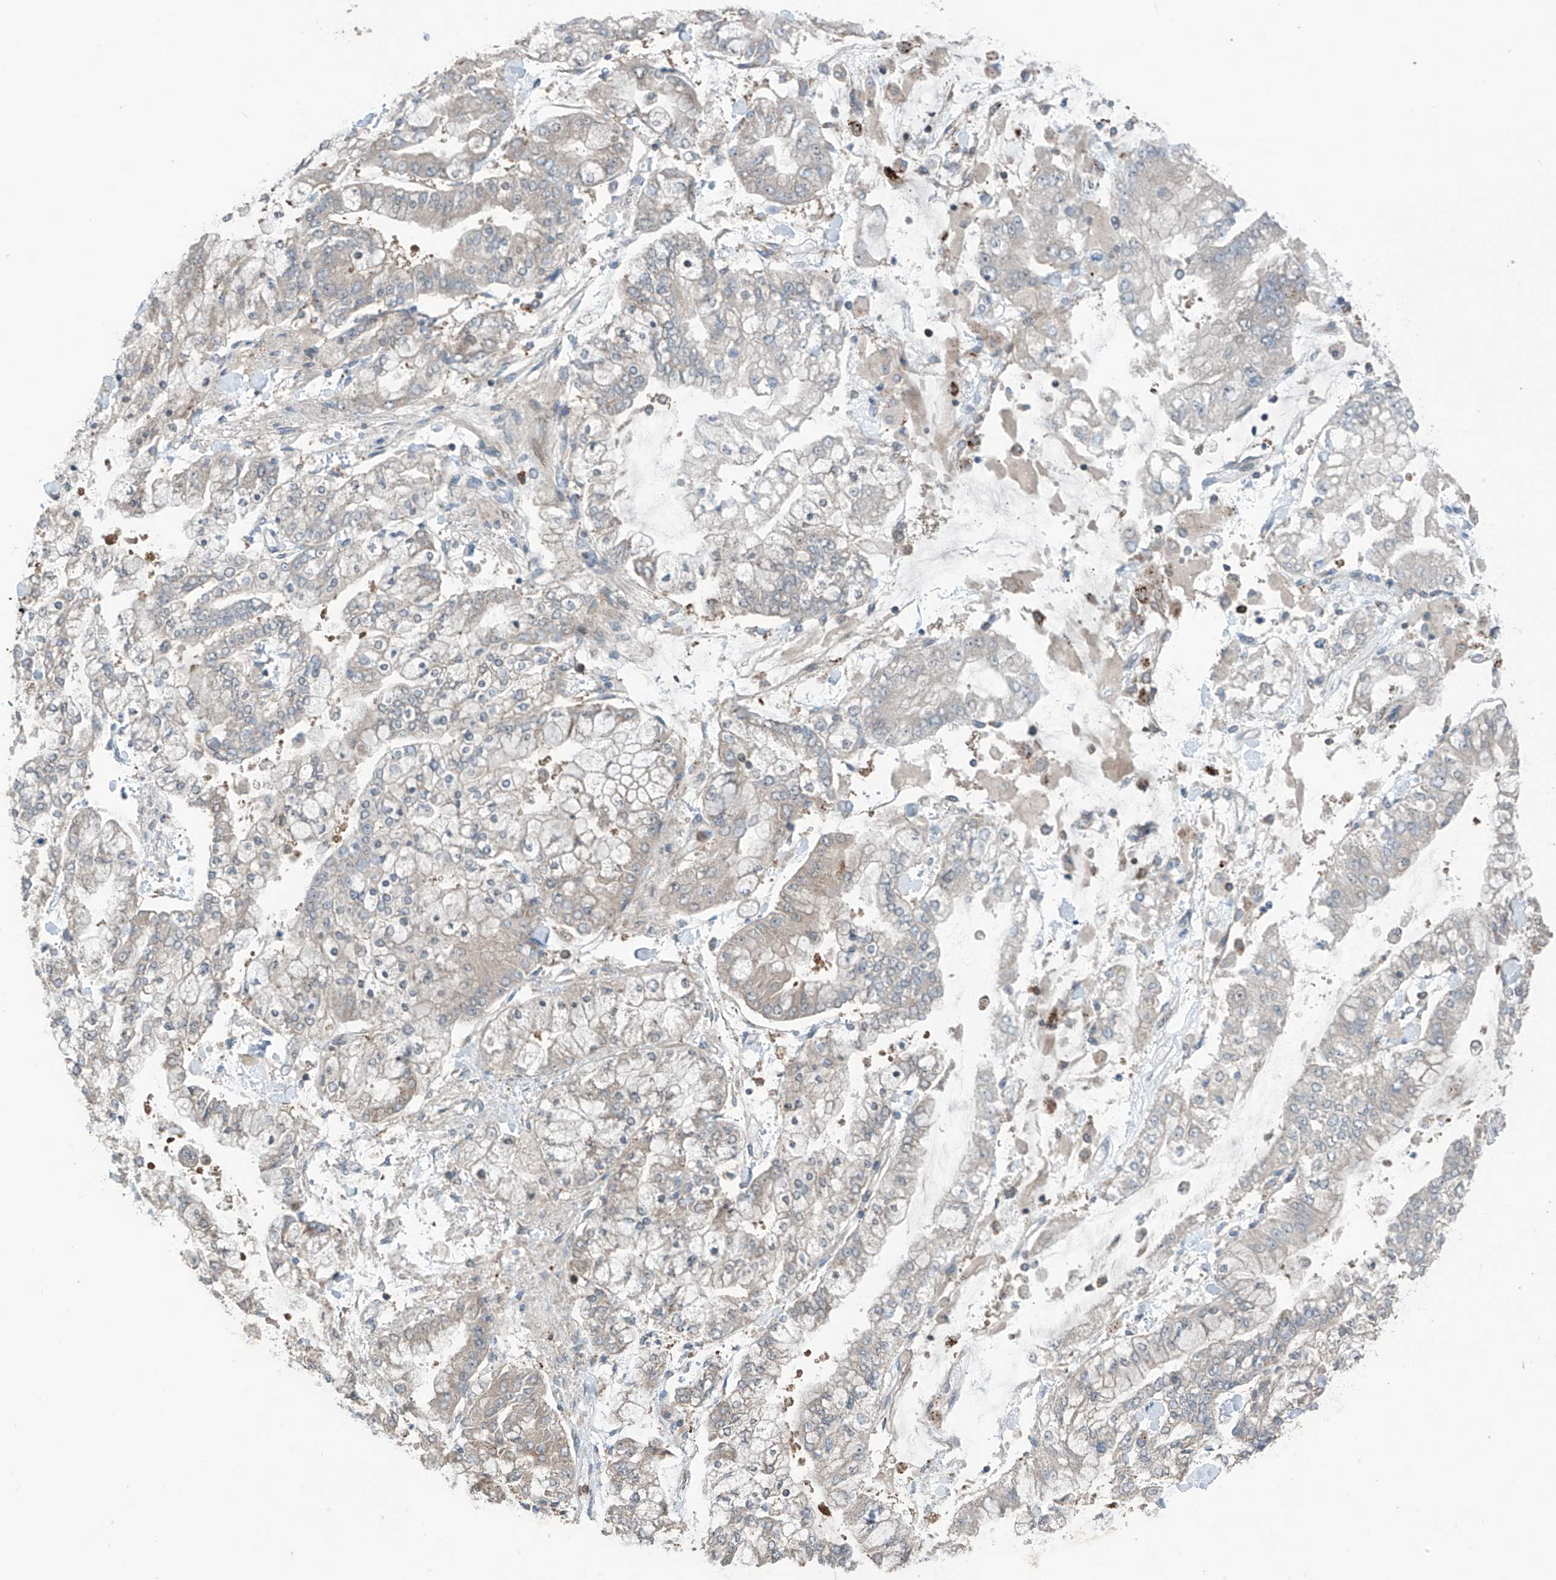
{"staining": {"intensity": "negative", "quantity": "none", "location": "none"}, "tissue": "stomach cancer", "cell_type": "Tumor cells", "image_type": "cancer", "snomed": [{"axis": "morphology", "description": "Normal tissue, NOS"}, {"axis": "morphology", "description": "Adenocarcinoma, NOS"}, {"axis": "topography", "description": "Stomach, upper"}, {"axis": "topography", "description": "Stomach"}], "caption": "DAB immunohistochemical staining of adenocarcinoma (stomach) exhibits no significant positivity in tumor cells.", "gene": "SAMD3", "patient": {"sex": "male", "age": 76}}